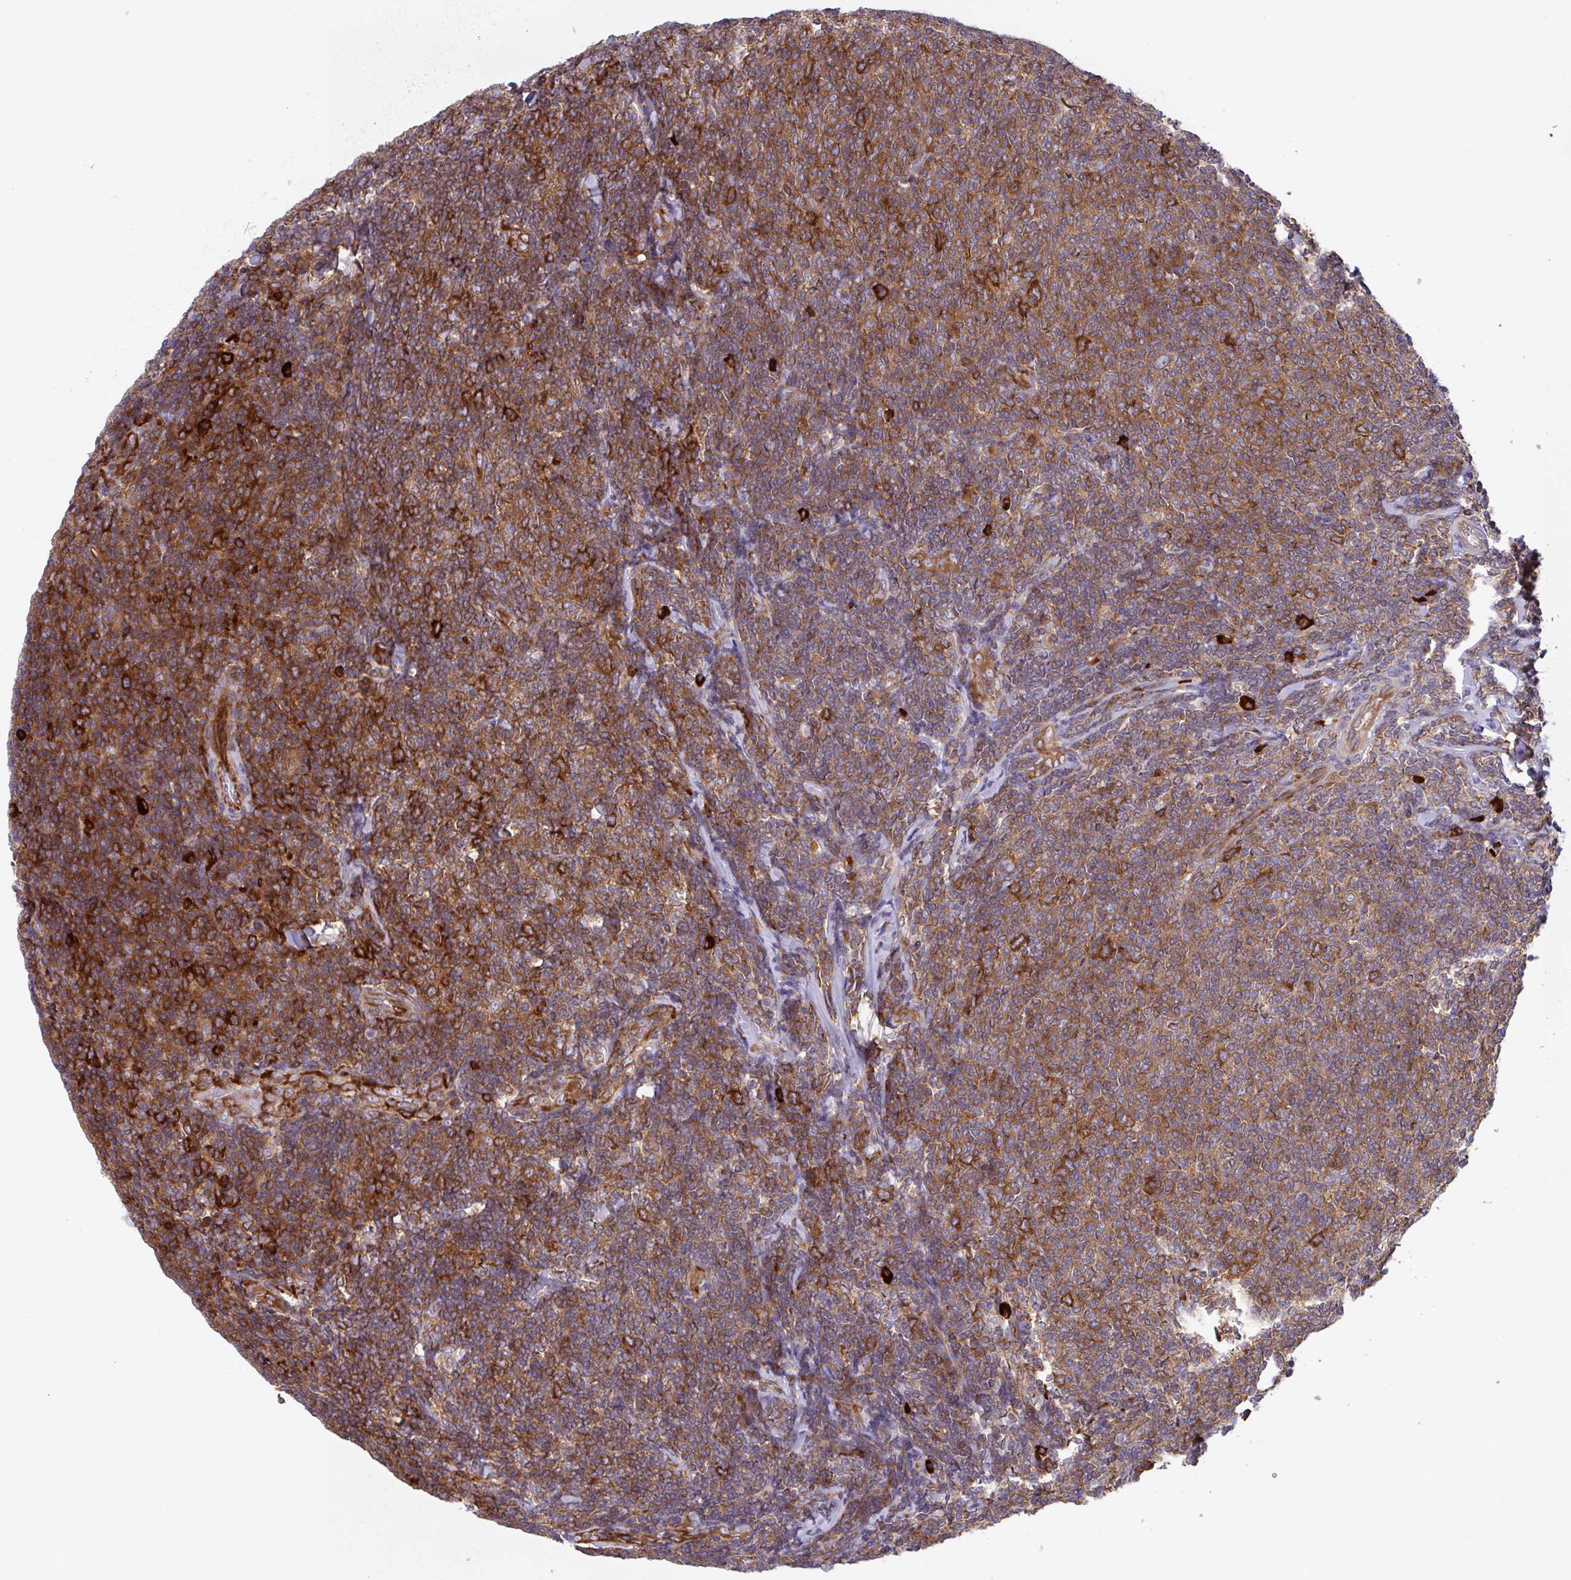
{"staining": {"intensity": "moderate", "quantity": ">75%", "location": "cytoplasmic/membranous"}, "tissue": "lymphoma", "cell_type": "Tumor cells", "image_type": "cancer", "snomed": [{"axis": "morphology", "description": "Malignant lymphoma, non-Hodgkin's type, Low grade"}, {"axis": "topography", "description": "Lymph node"}], "caption": "Immunohistochemistry (IHC) micrograph of neoplastic tissue: lymphoma stained using immunohistochemistry exhibits medium levels of moderate protein expression localized specifically in the cytoplasmic/membranous of tumor cells, appearing as a cytoplasmic/membranous brown color.", "gene": "YARS2", "patient": {"sex": "male", "age": 52}}